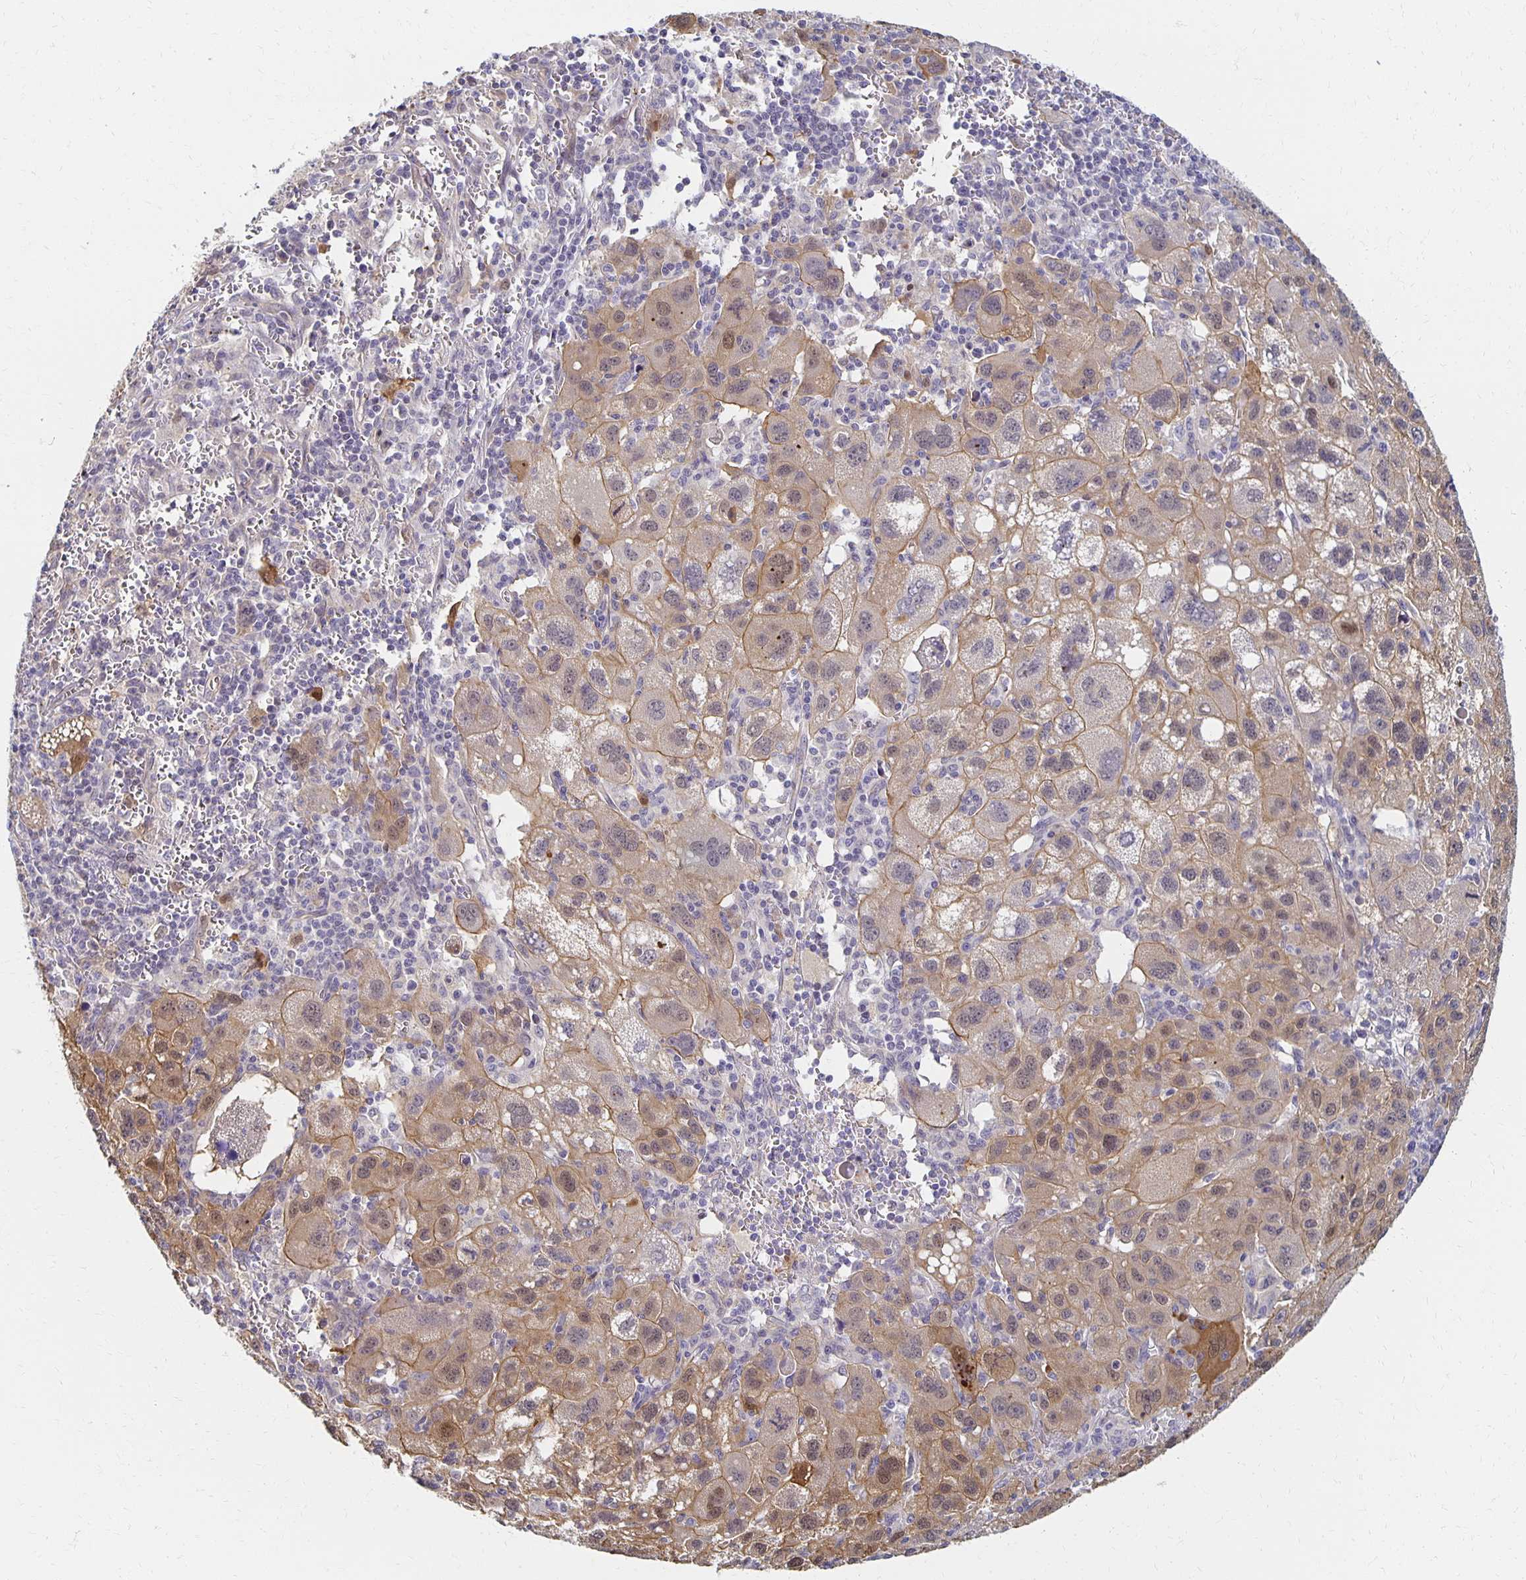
{"staining": {"intensity": "moderate", "quantity": "25%-75%", "location": "cytoplasmic/membranous,nuclear"}, "tissue": "liver cancer", "cell_type": "Tumor cells", "image_type": "cancer", "snomed": [{"axis": "morphology", "description": "Carcinoma, Hepatocellular, NOS"}, {"axis": "topography", "description": "Liver"}], "caption": "Protein positivity by IHC shows moderate cytoplasmic/membranous and nuclear expression in about 25%-75% of tumor cells in hepatocellular carcinoma (liver).", "gene": "SORL1", "patient": {"sex": "female", "age": 77}}